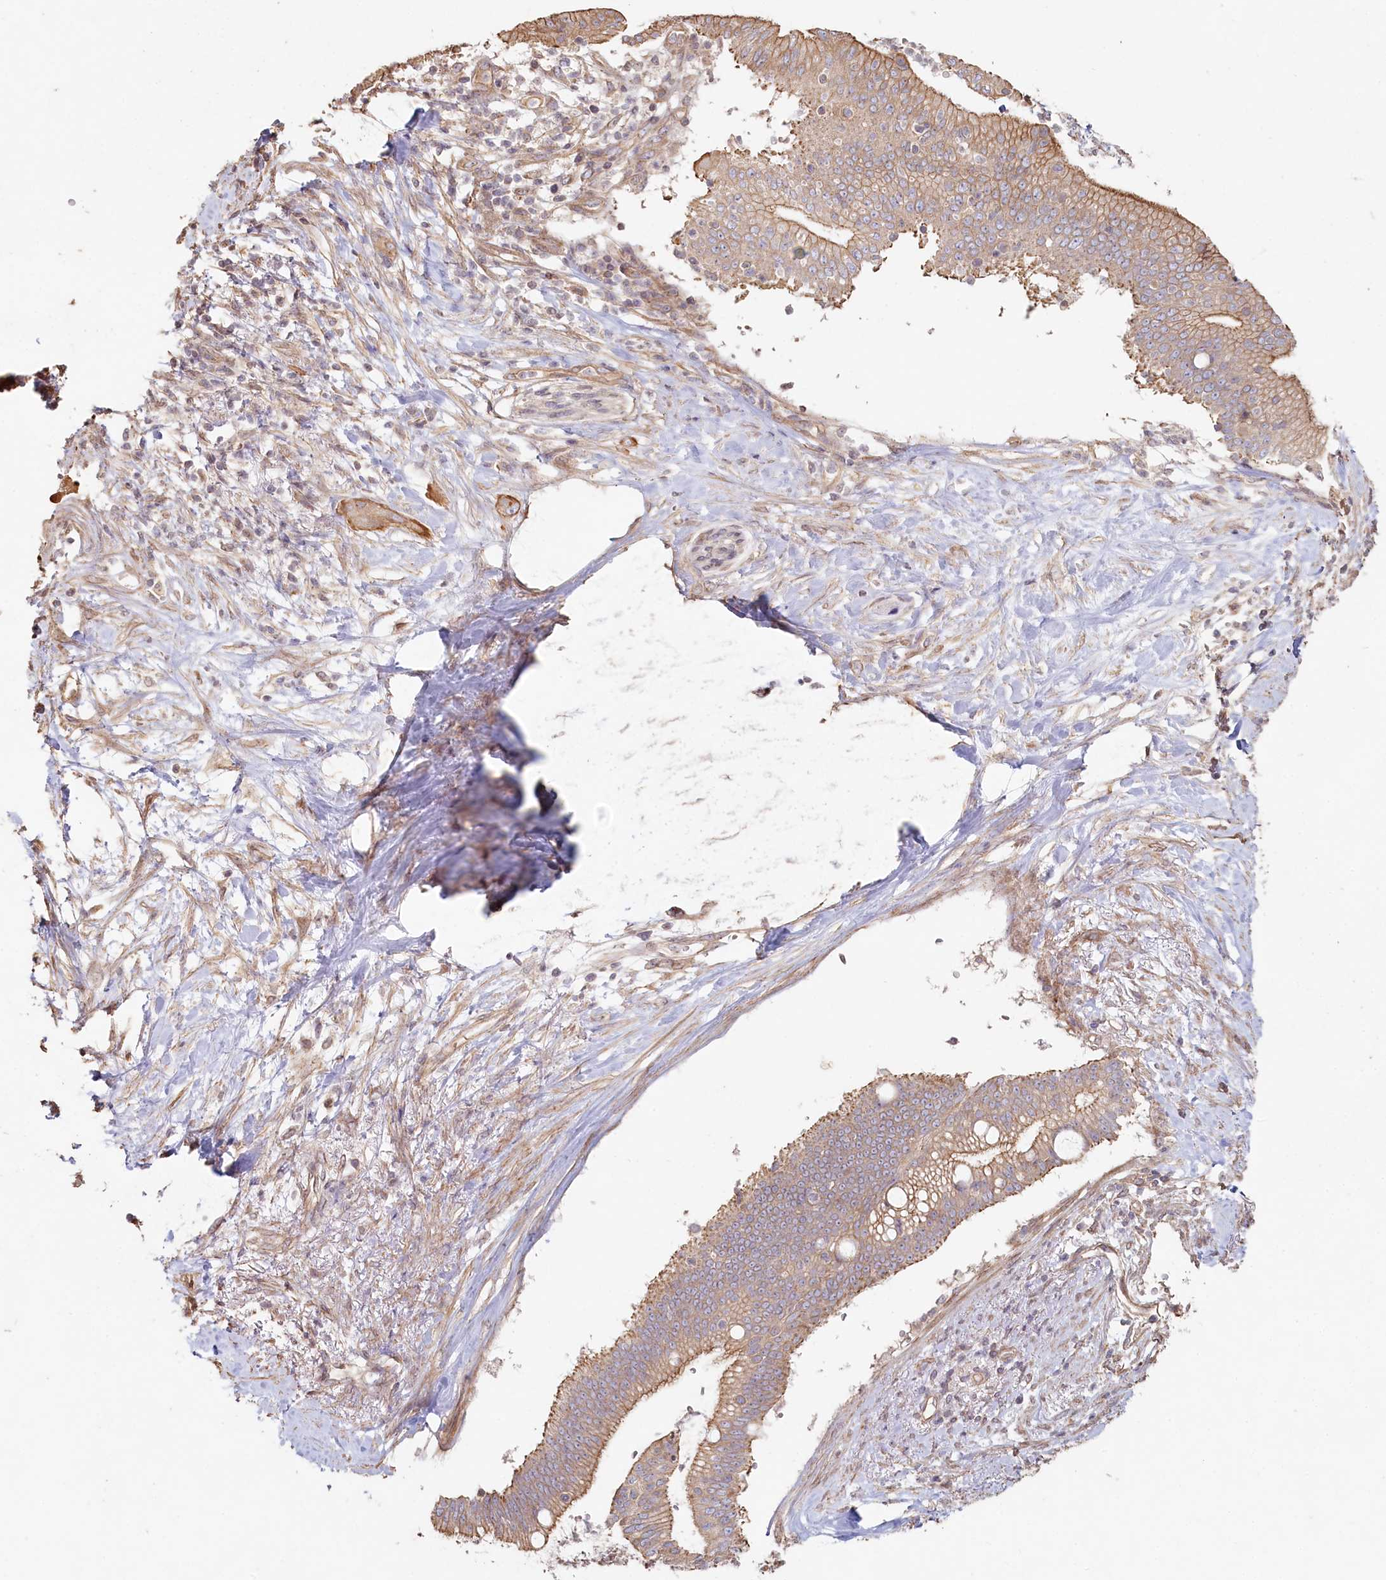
{"staining": {"intensity": "moderate", "quantity": ">75%", "location": "cytoplasmic/membranous"}, "tissue": "pancreatic cancer", "cell_type": "Tumor cells", "image_type": "cancer", "snomed": [{"axis": "morphology", "description": "Adenocarcinoma, NOS"}, {"axis": "topography", "description": "Pancreas"}], "caption": "Immunohistochemical staining of human pancreatic adenocarcinoma demonstrates medium levels of moderate cytoplasmic/membranous expression in about >75% of tumor cells.", "gene": "TCHP", "patient": {"sex": "male", "age": 68}}